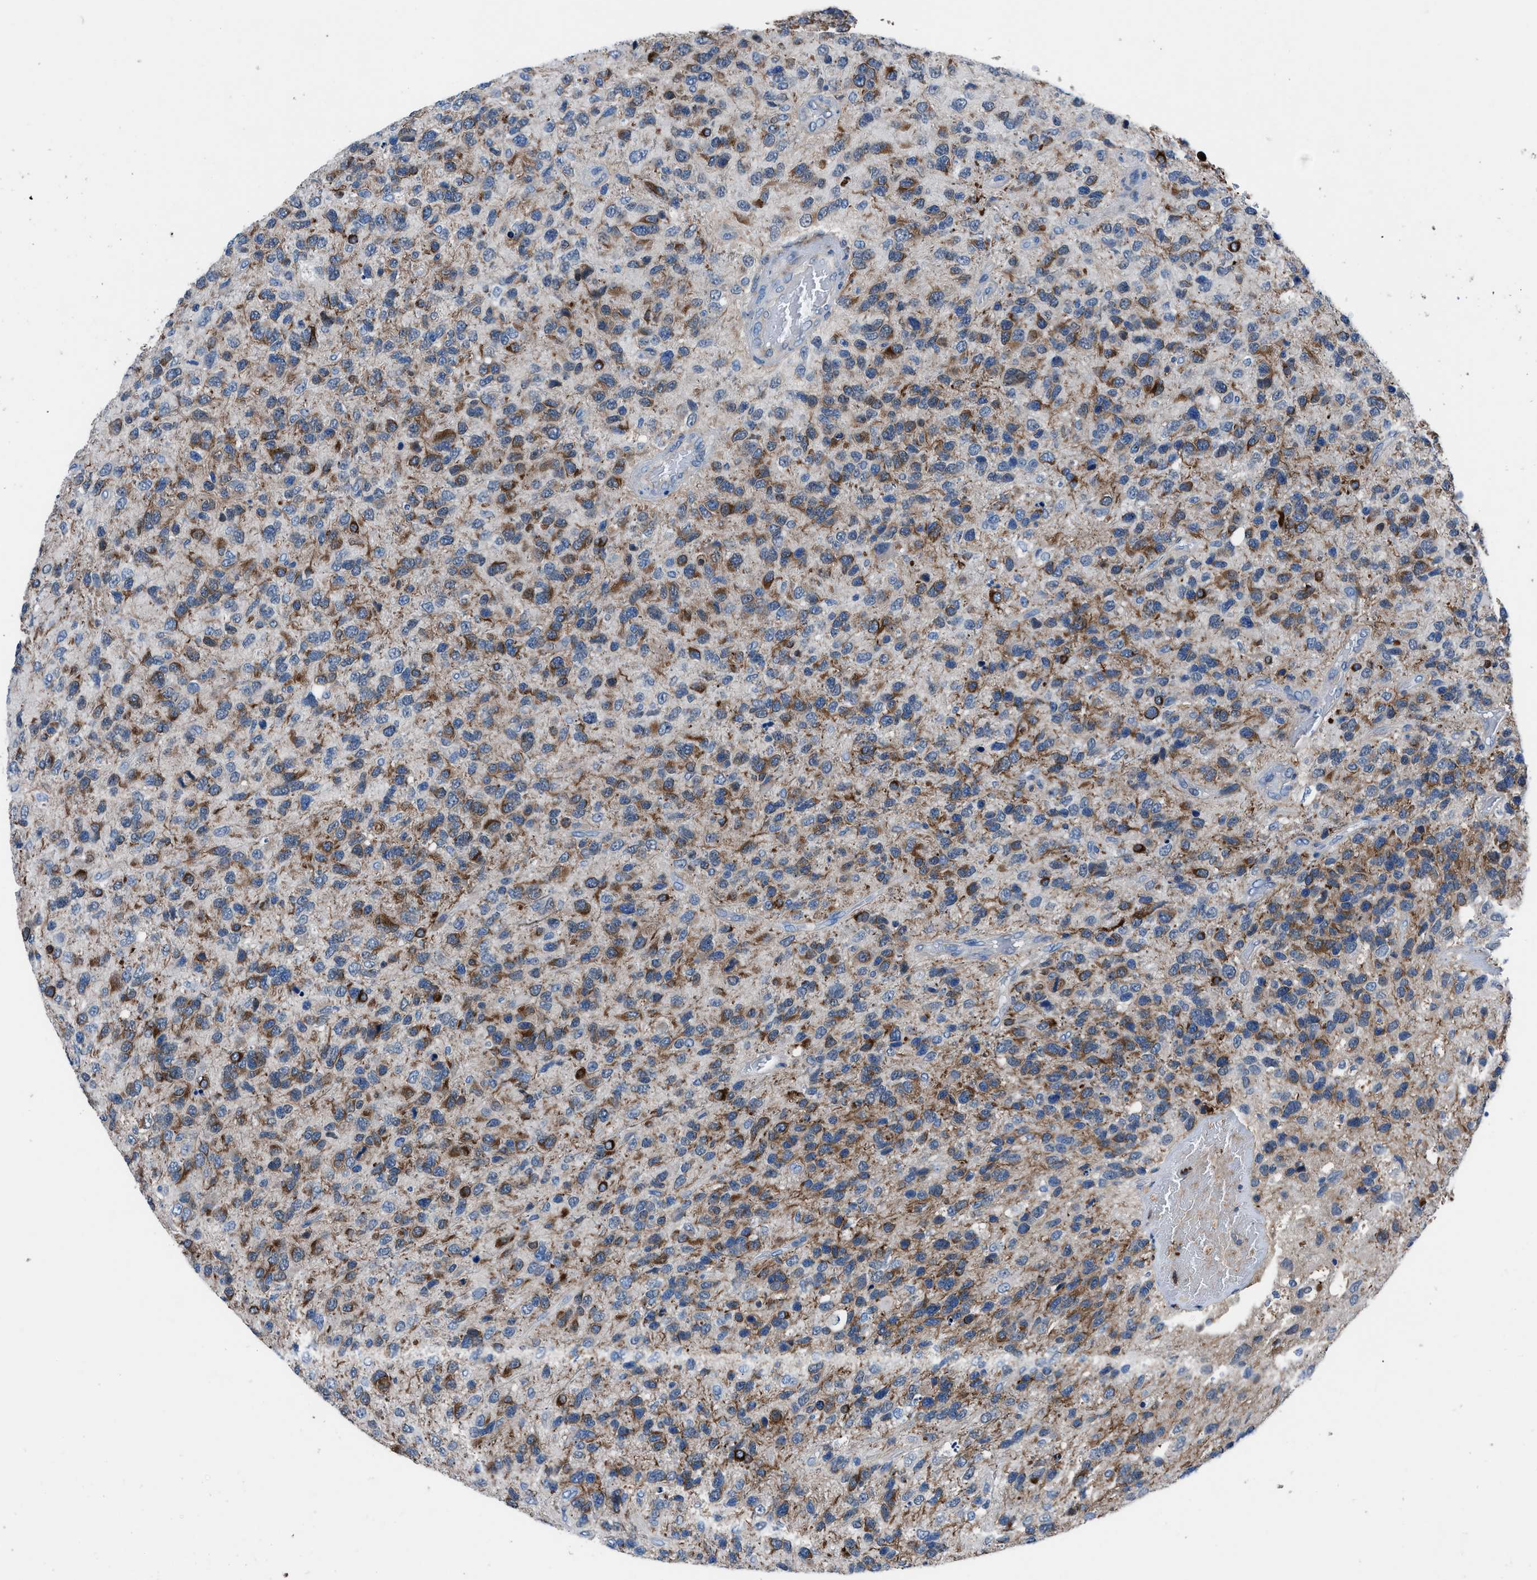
{"staining": {"intensity": "moderate", "quantity": ">75%", "location": "cytoplasmic/membranous"}, "tissue": "glioma", "cell_type": "Tumor cells", "image_type": "cancer", "snomed": [{"axis": "morphology", "description": "Glioma, malignant, High grade"}, {"axis": "topography", "description": "Brain"}], "caption": "This image displays IHC staining of malignant high-grade glioma, with medium moderate cytoplasmic/membranous staining in approximately >75% of tumor cells.", "gene": "UAP1", "patient": {"sex": "female", "age": 58}}